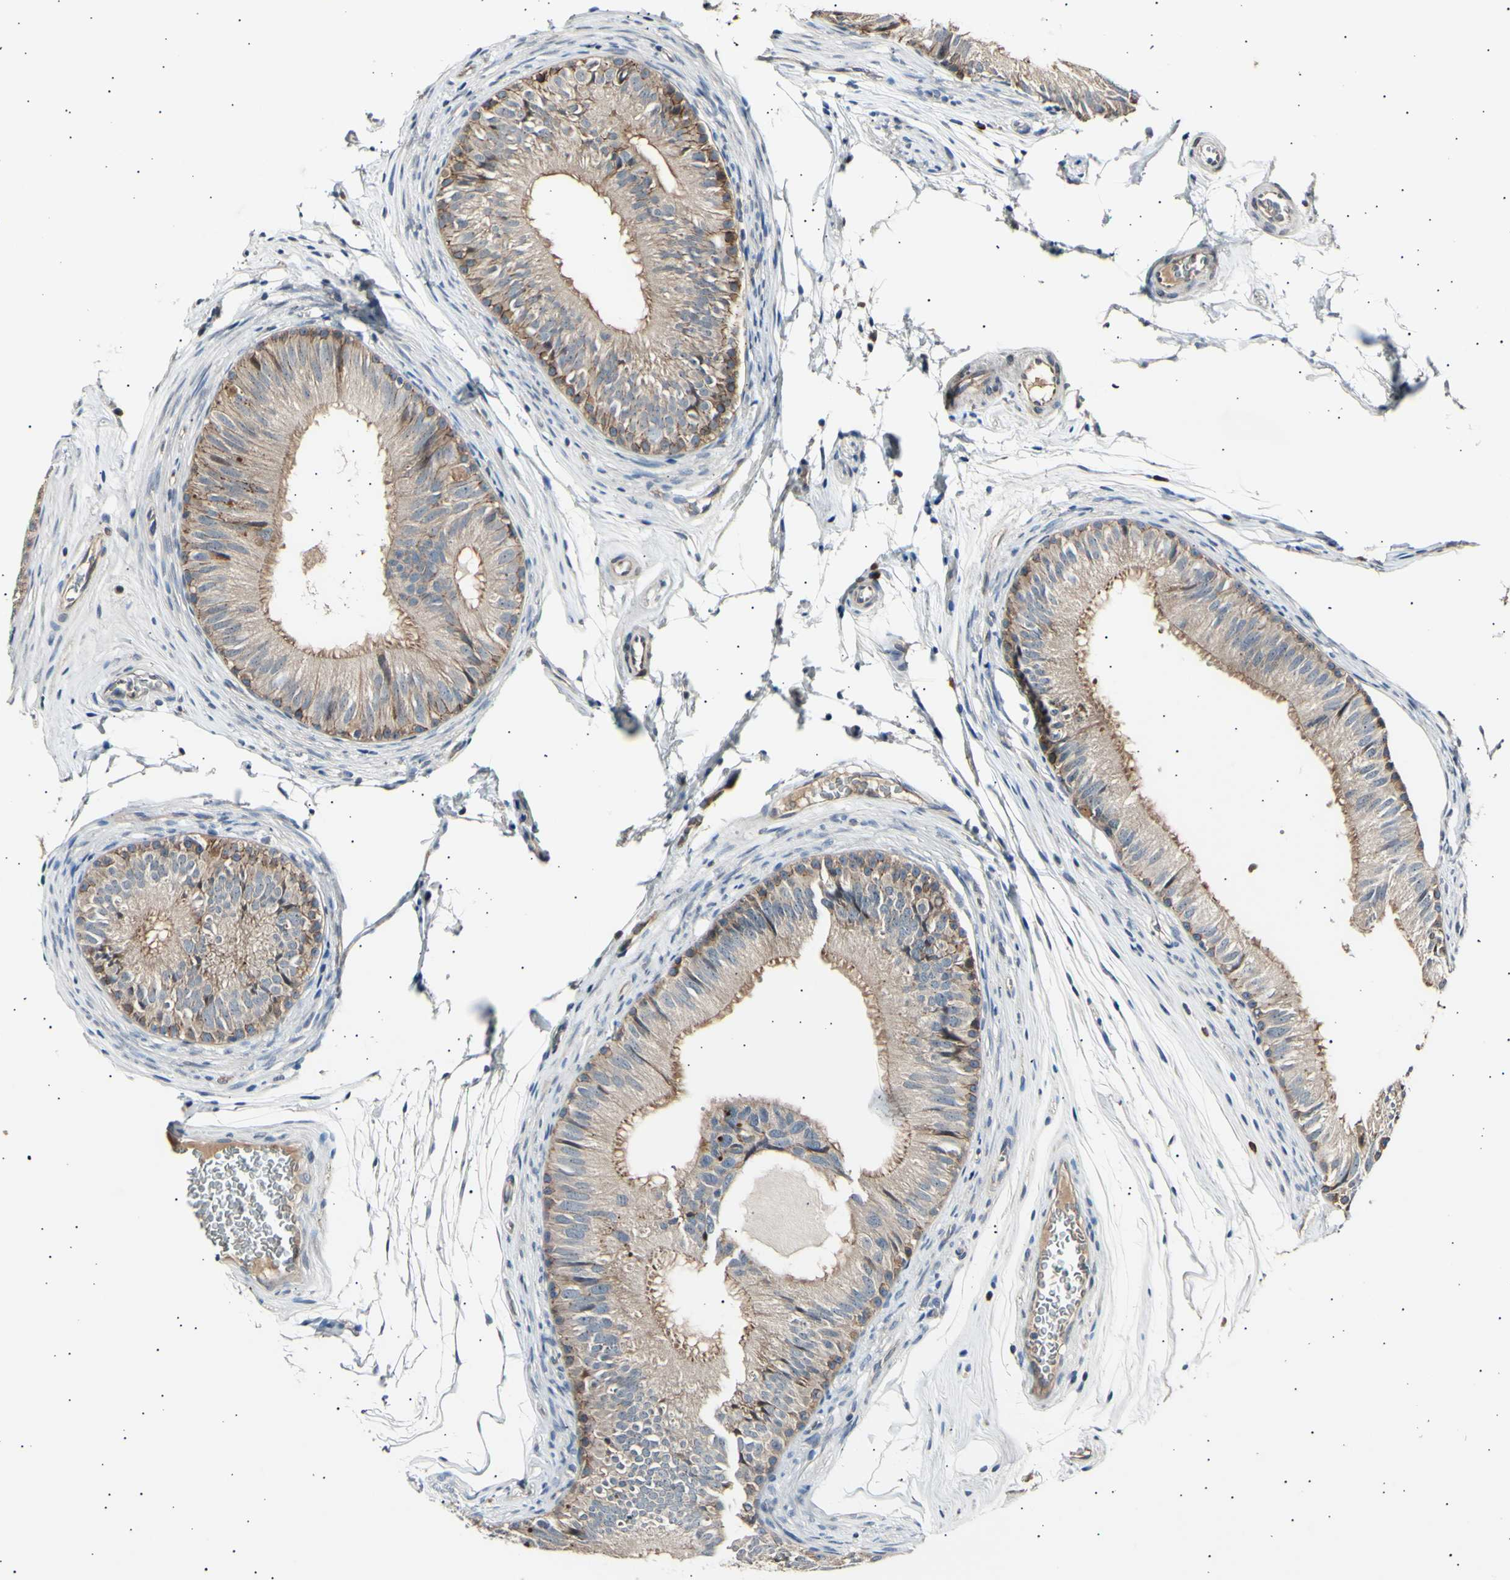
{"staining": {"intensity": "moderate", "quantity": ">75%", "location": "cytoplasmic/membranous"}, "tissue": "epididymis", "cell_type": "Glandular cells", "image_type": "normal", "snomed": [{"axis": "morphology", "description": "Normal tissue, NOS"}, {"axis": "topography", "description": "Epididymis"}], "caption": "Immunohistochemistry staining of normal epididymis, which shows medium levels of moderate cytoplasmic/membranous expression in about >75% of glandular cells indicating moderate cytoplasmic/membranous protein staining. The staining was performed using DAB (brown) for protein detection and nuclei were counterstained in hematoxylin (blue).", "gene": "ITGA6", "patient": {"sex": "male", "age": 36}}